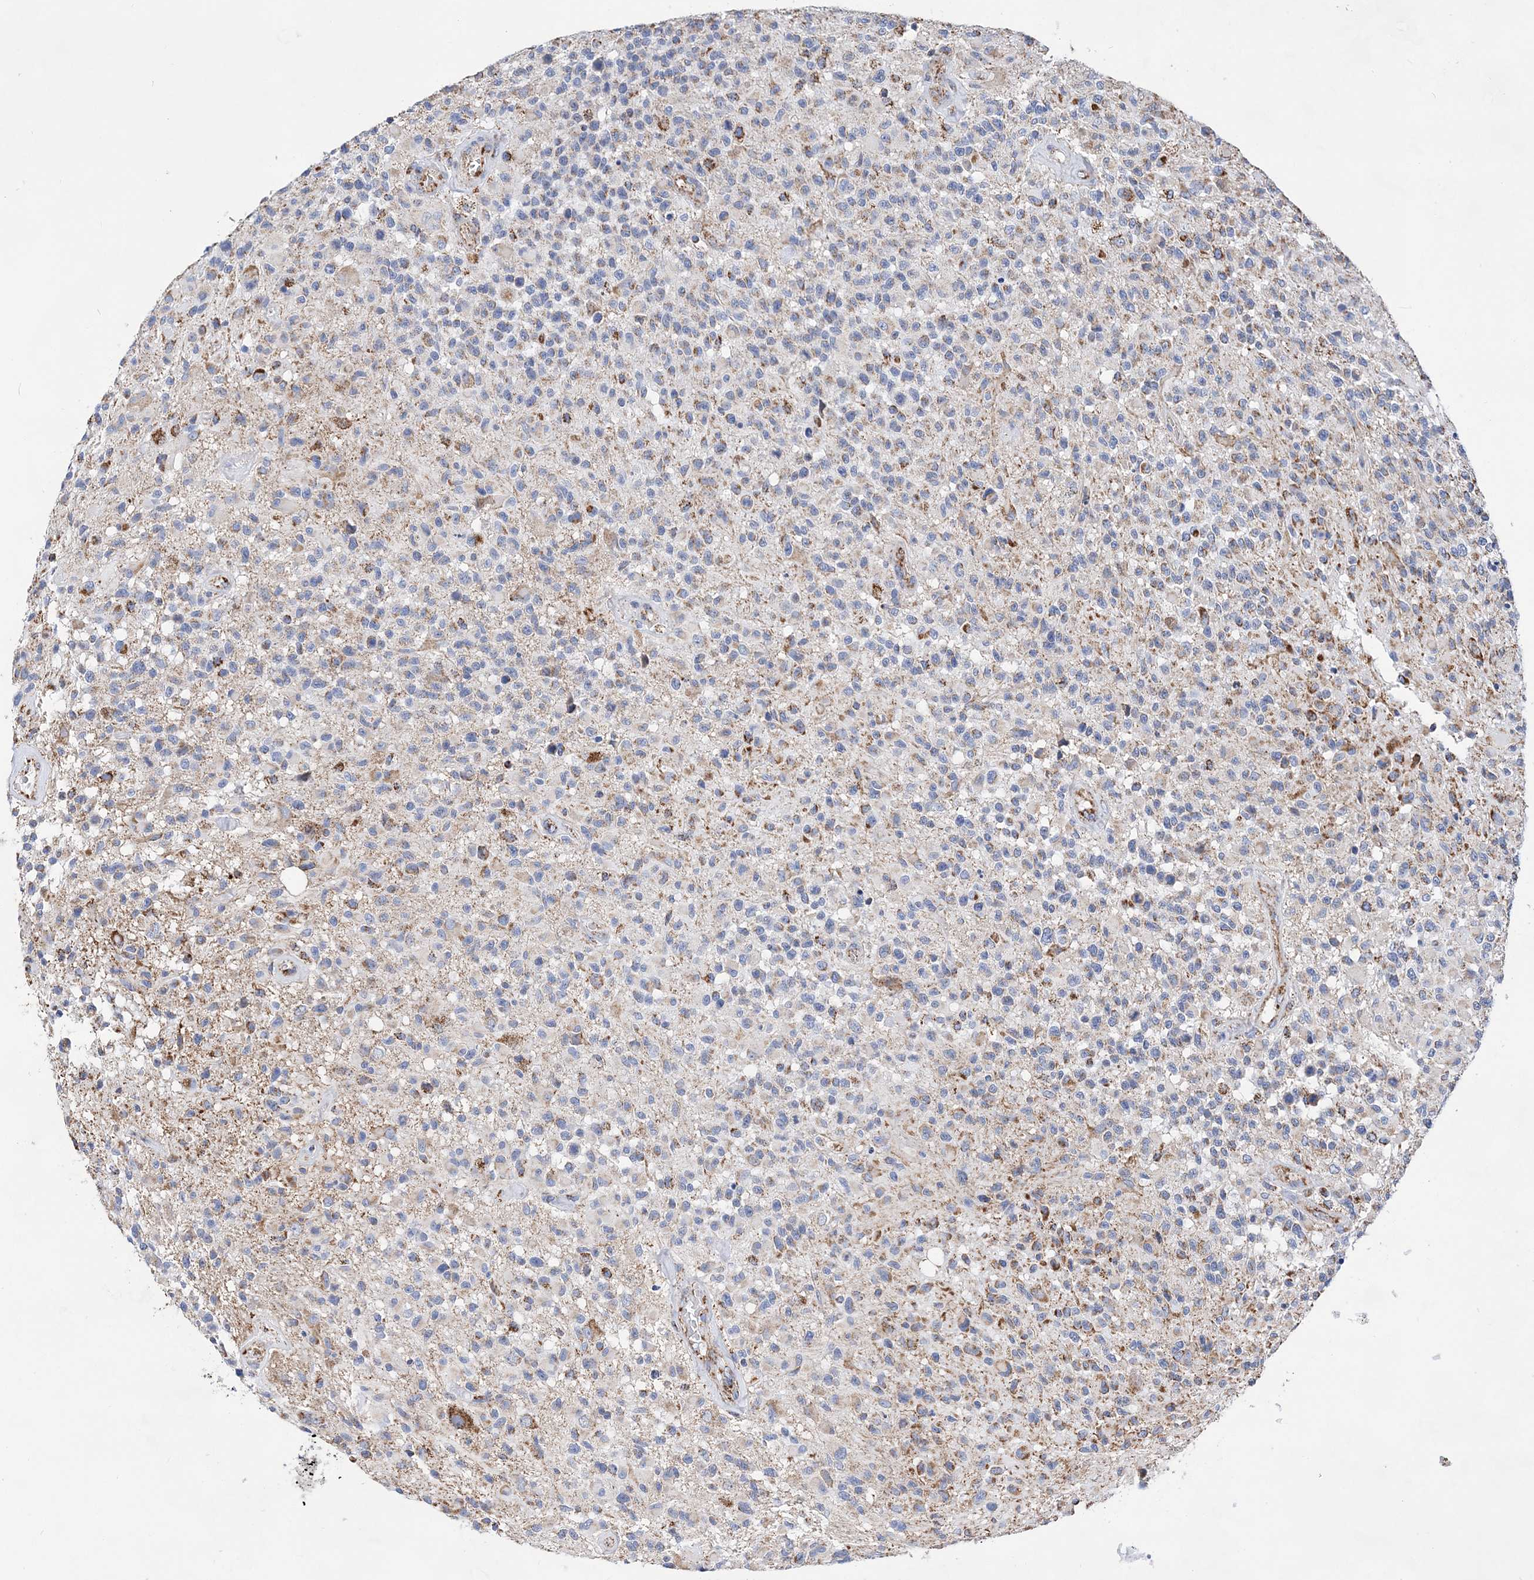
{"staining": {"intensity": "moderate", "quantity": "<25%", "location": "cytoplasmic/membranous"}, "tissue": "glioma", "cell_type": "Tumor cells", "image_type": "cancer", "snomed": [{"axis": "morphology", "description": "Glioma, malignant, High grade"}, {"axis": "morphology", "description": "Glioblastoma, NOS"}, {"axis": "topography", "description": "Brain"}], "caption": "Human glioblastoma stained for a protein (brown) displays moderate cytoplasmic/membranous positive positivity in about <25% of tumor cells.", "gene": "ACOT9", "patient": {"sex": "male", "age": 60}}